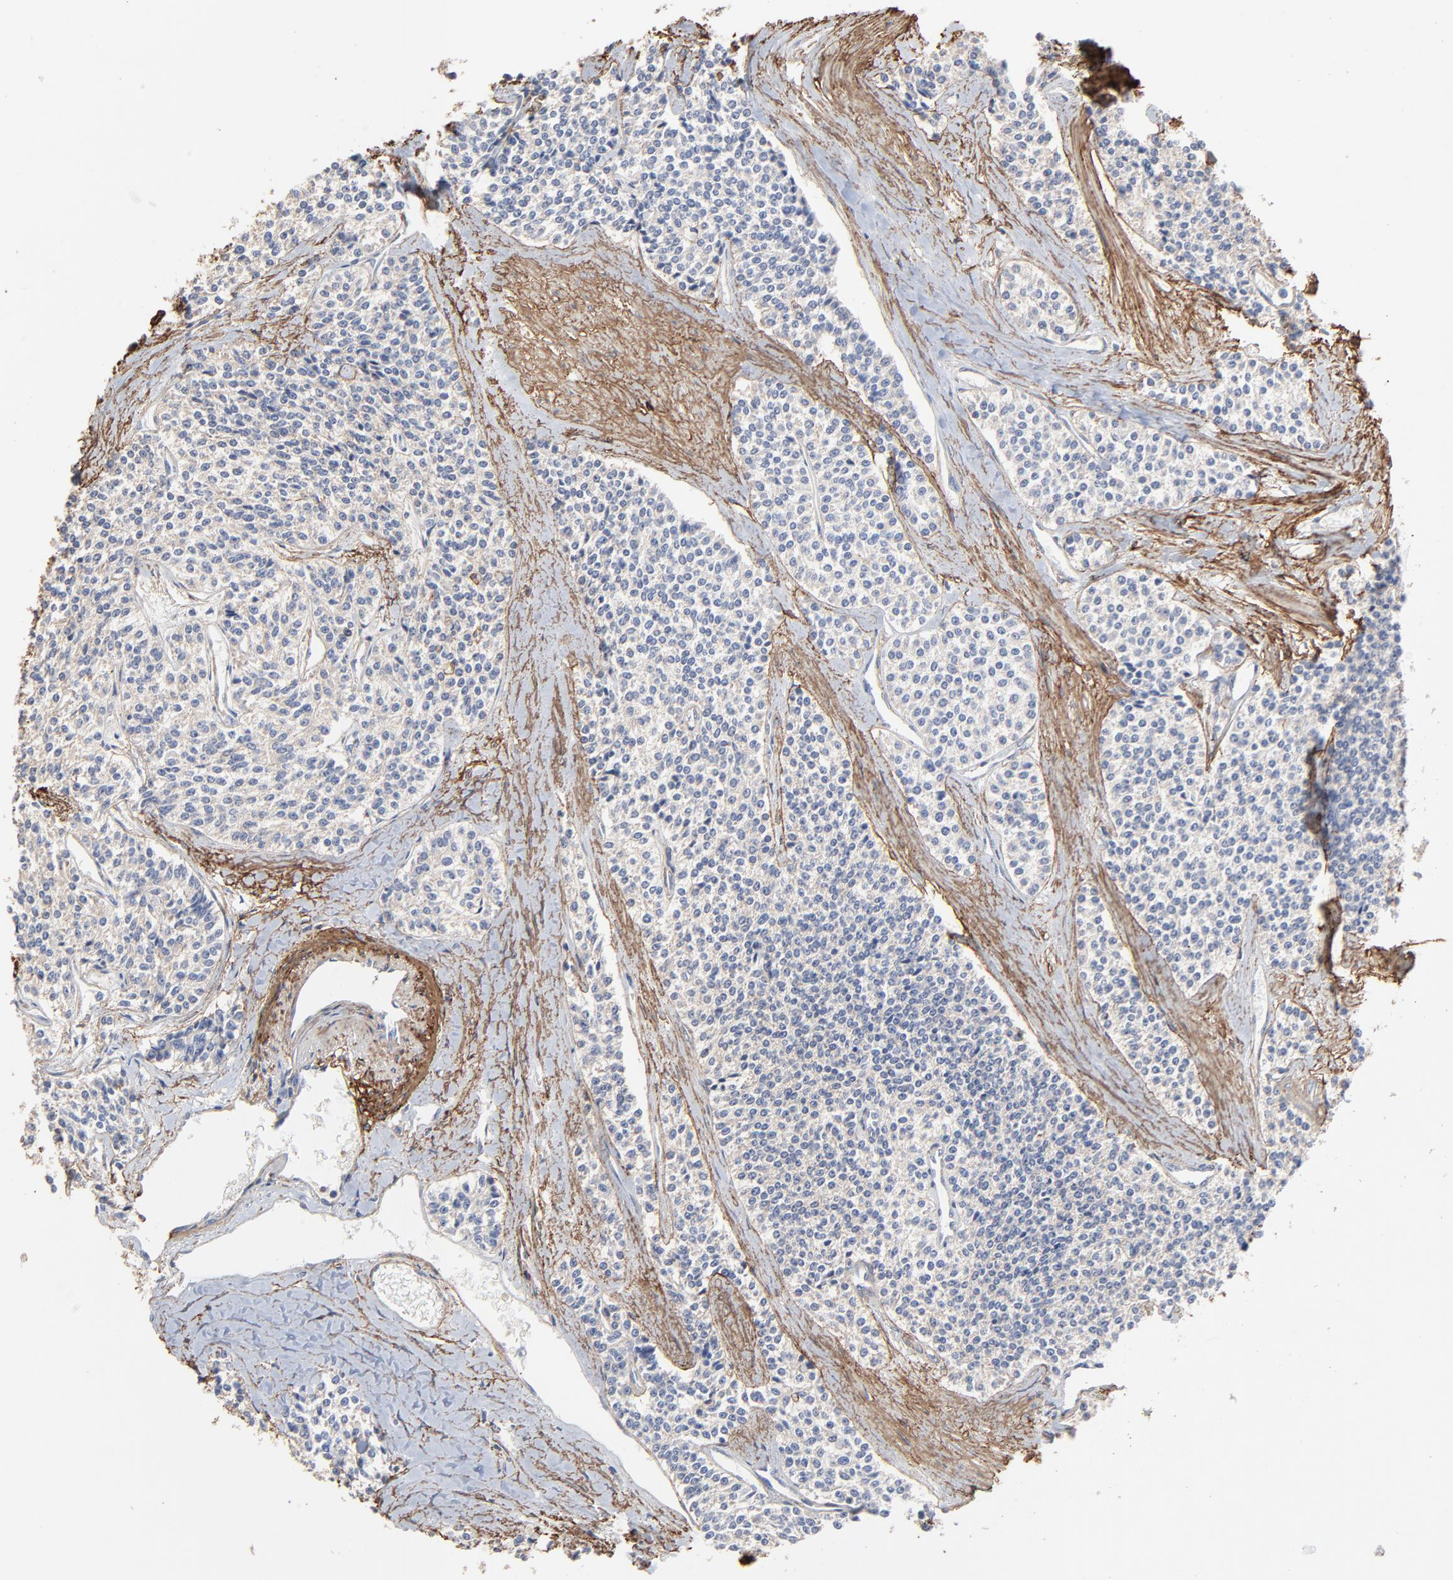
{"staining": {"intensity": "negative", "quantity": "none", "location": "none"}, "tissue": "carcinoid", "cell_type": "Tumor cells", "image_type": "cancer", "snomed": [{"axis": "morphology", "description": "Carcinoid, malignant, NOS"}, {"axis": "topography", "description": "Stomach"}], "caption": "The immunohistochemistry photomicrograph has no significant positivity in tumor cells of carcinoid tissue.", "gene": "SKAP1", "patient": {"sex": "female", "age": 76}}